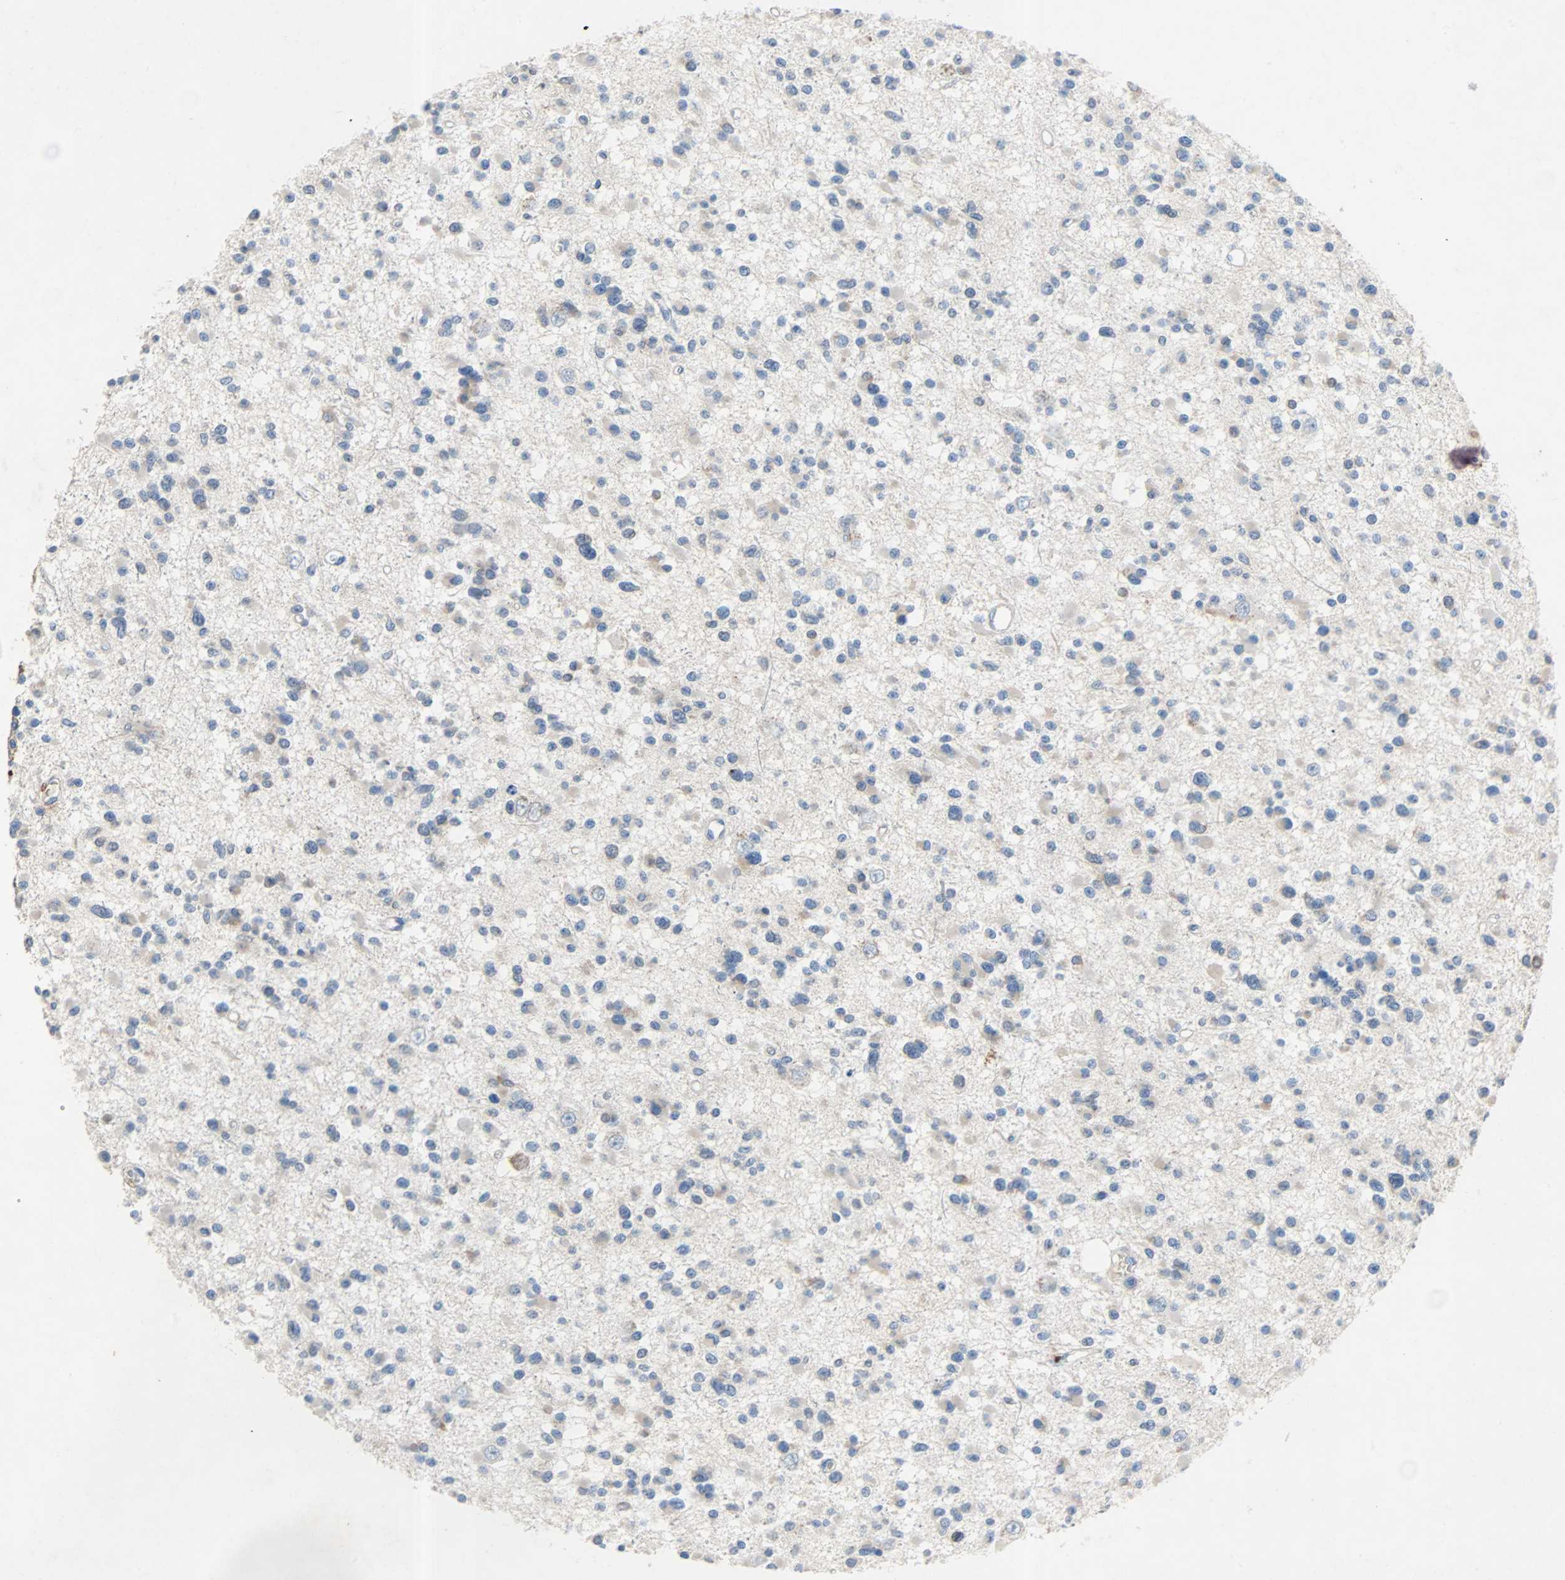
{"staining": {"intensity": "weak", "quantity": "<25%", "location": "cytoplasmic/membranous"}, "tissue": "glioma", "cell_type": "Tumor cells", "image_type": "cancer", "snomed": [{"axis": "morphology", "description": "Glioma, malignant, Low grade"}, {"axis": "topography", "description": "Brain"}], "caption": "Immunohistochemistry of human glioma exhibits no staining in tumor cells.", "gene": "PCDHB2", "patient": {"sex": "female", "age": 22}}